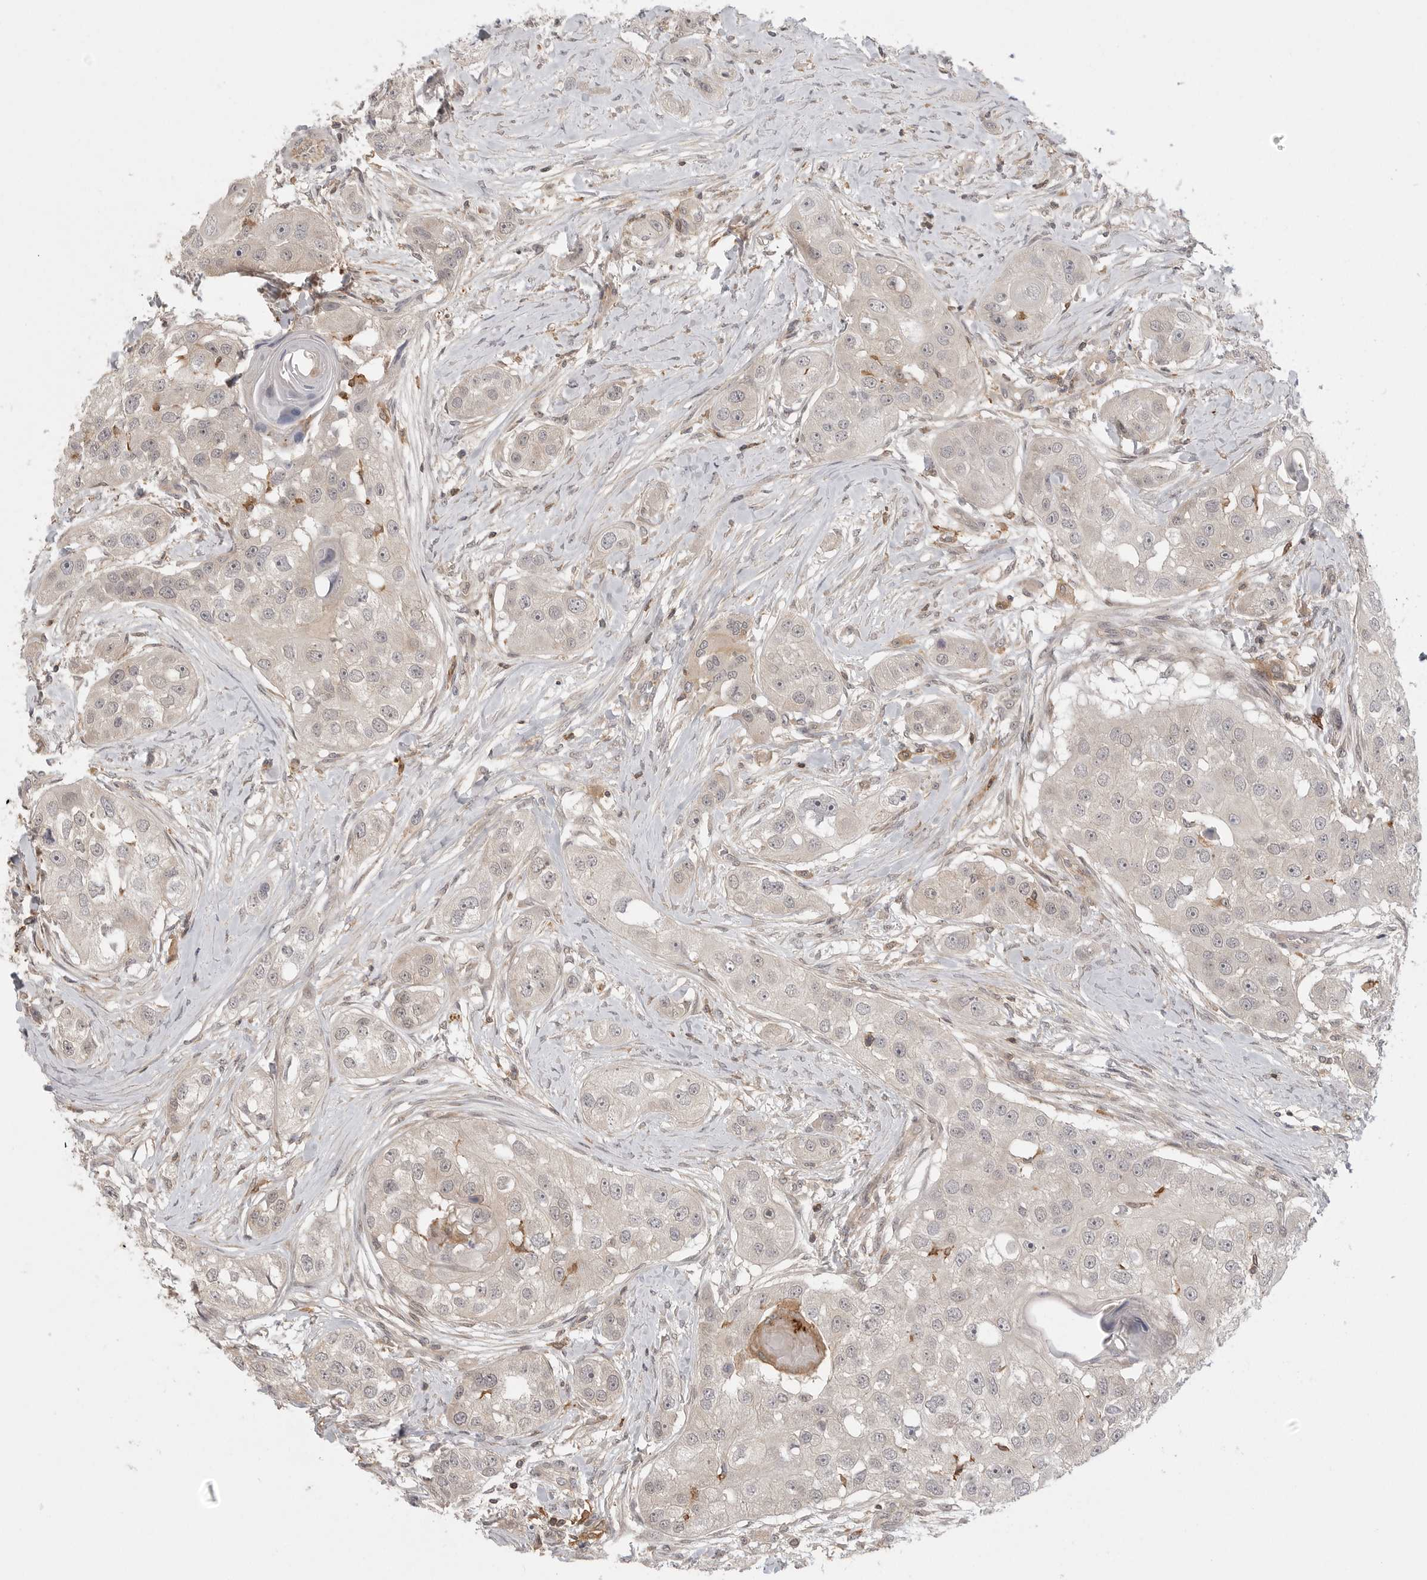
{"staining": {"intensity": "negative", "quantity": "none", "location": "none"}, "tissue": "head and neck cancer", "cell_type": "Tumor cells", "image_type": "cancer", "snomed": [{"axis": "morphology", "description": "Normal tissue, NOS"}, {"axis": "morphology", "description": "Squamous cell carcinoma, NOS"}, {"axis": "topography", "description": "Skeletal muscle"}, {"axis": "topography", "description": "Head-Neck"}], "caption": "Image shows no protein expression in tumor cells of head and neck squamous cell carcinoma tissue.", "gene": "DBNL", "patient": {"sex": "male", "age": 51}}